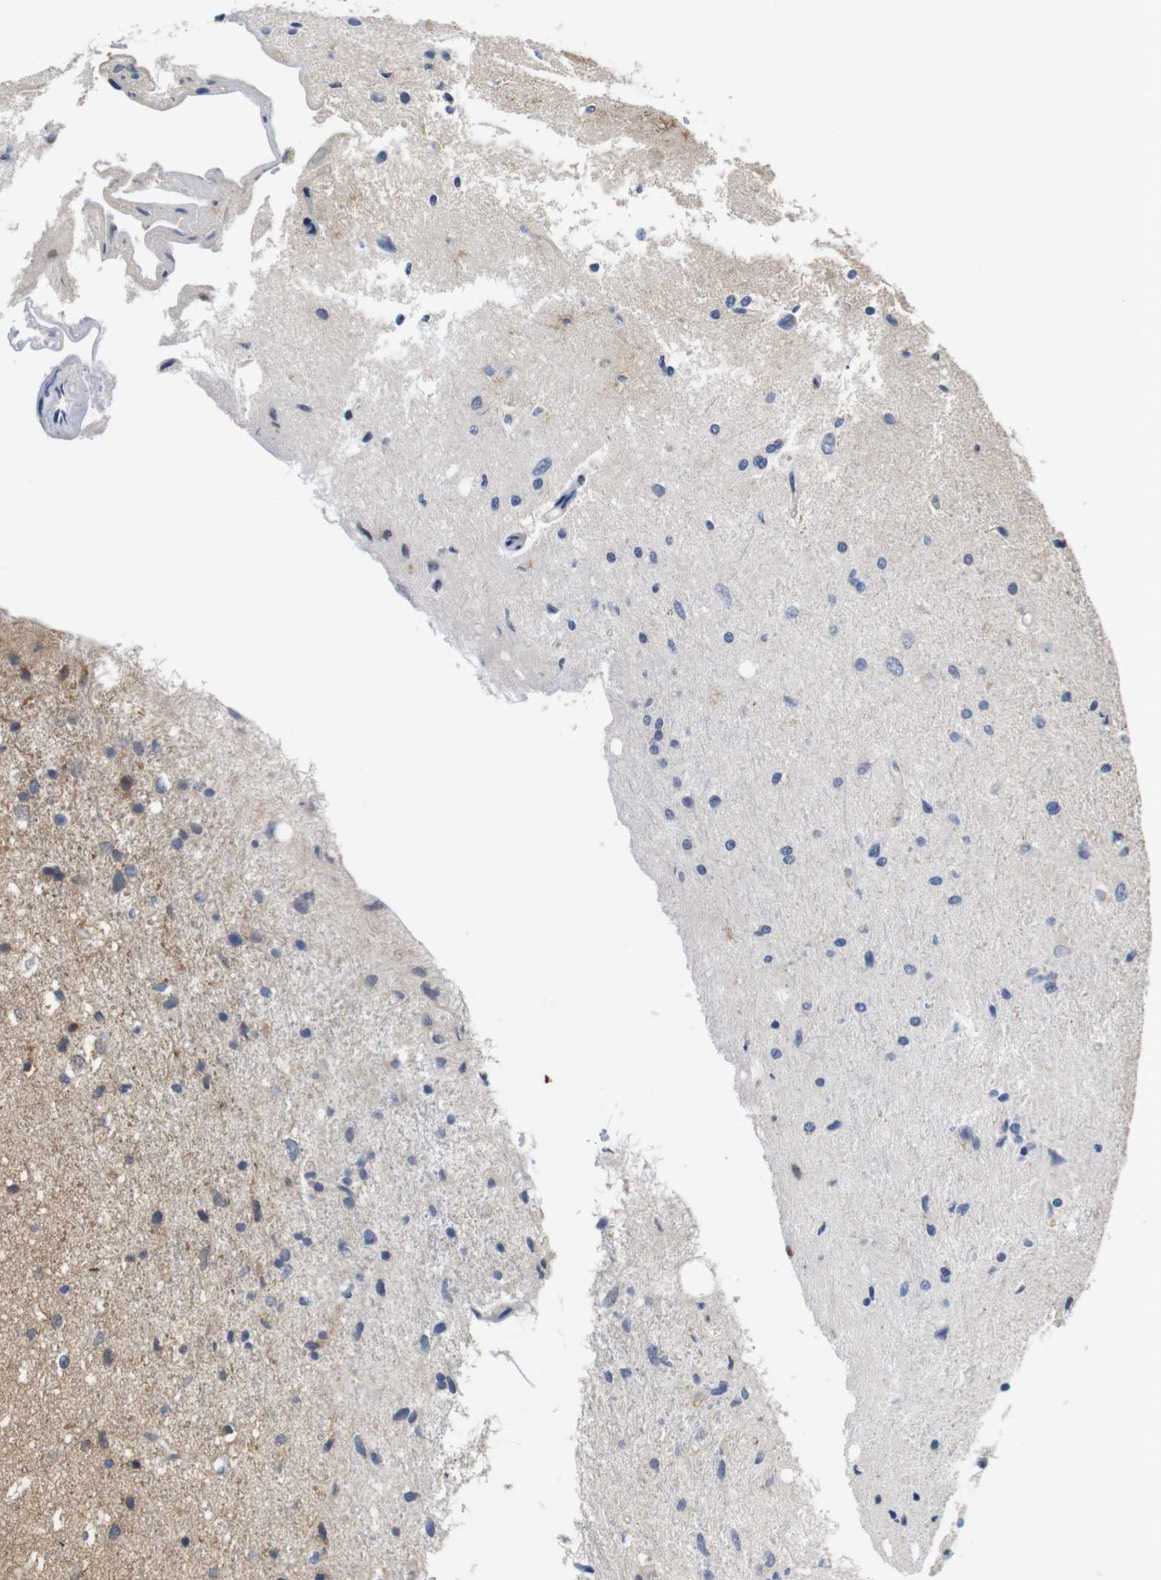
{"staining": {"intensity": "moderate", "quantity": "<25%", "location": "cytoplasmic/membranous"}, "tissue": "glioma", "cell_type": "Tumor cells", "image_type": "cancer", "snomed": [{"axis": "morphology", "description": "Glioma, malignant, Low grade"}, {"axis": "topography", "description": "Brain"}], "caption": "Moderate cytoplasmic/membranous expression for a protein is present in approximately <25% of tumor cells of glioma using IHC.", "gene": "P3H2", "patient": {"sex": "male", "age": 77}}